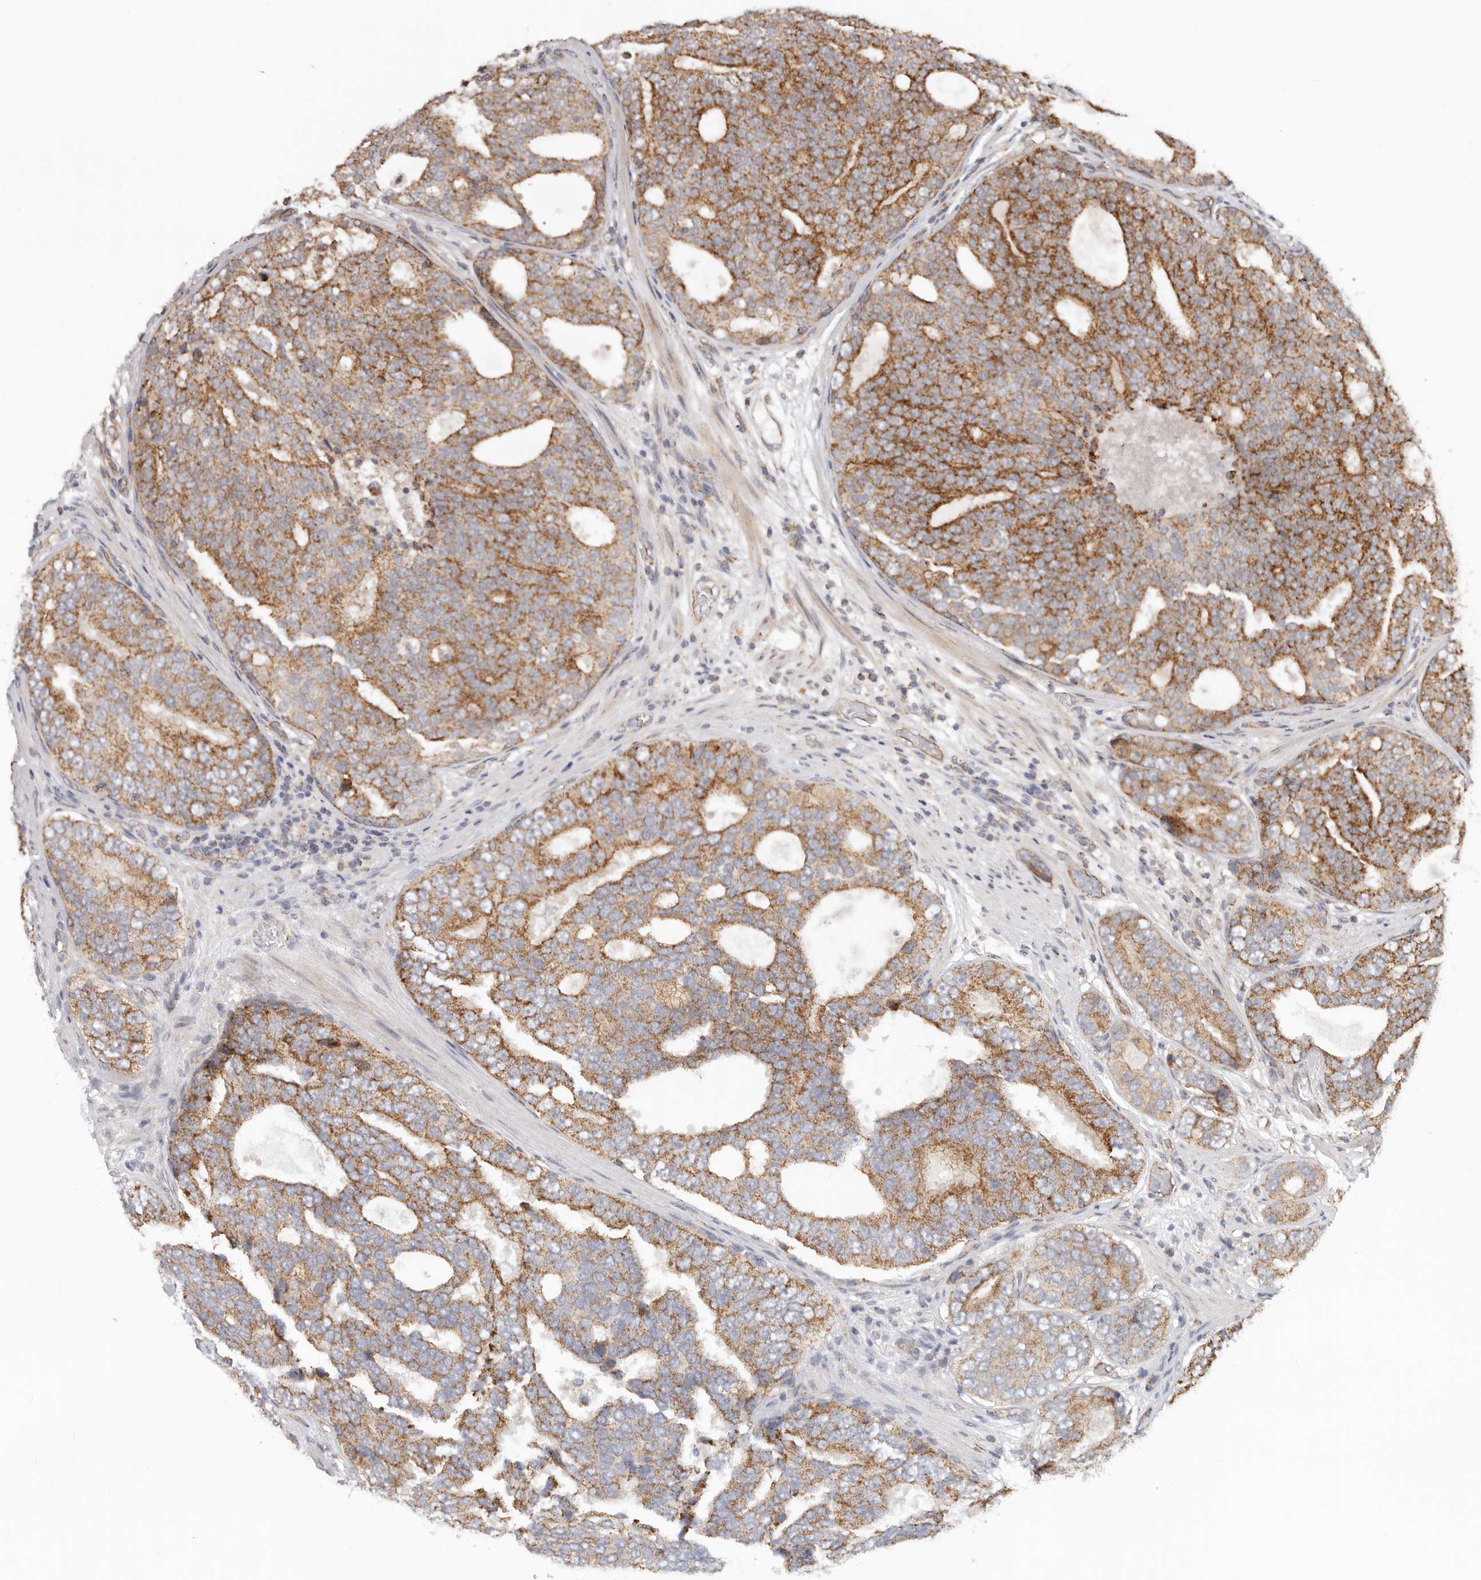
{"staining": {"intensity": "moderate", "quantity": ">75%", "location": "cytoplasmic/membranous"}, "tissue": "prostate cancer", "cell_type": "Tumor cells", "image_type": "cancer", "snomed": [{"axis": "morphology", "description": "Adenocarcinoma, High grade"}, {"axis": "topography", "description": "Prostate"}], "caption": "Immunohistochemical staining of human high-grade adenocarcinoma (prostate) shows moderate cytoplasmic/membranous protein staining in about >75% of tumor cells. The staining was performed using DAB (3,3'-diaminobenzidine) to visualize the protein expression in brown, while the nuclei were stained in blue with hematoxylin (Magnification: 20x).", "gene": "USP49", "patient": {"sex": "male", "age": 56}}